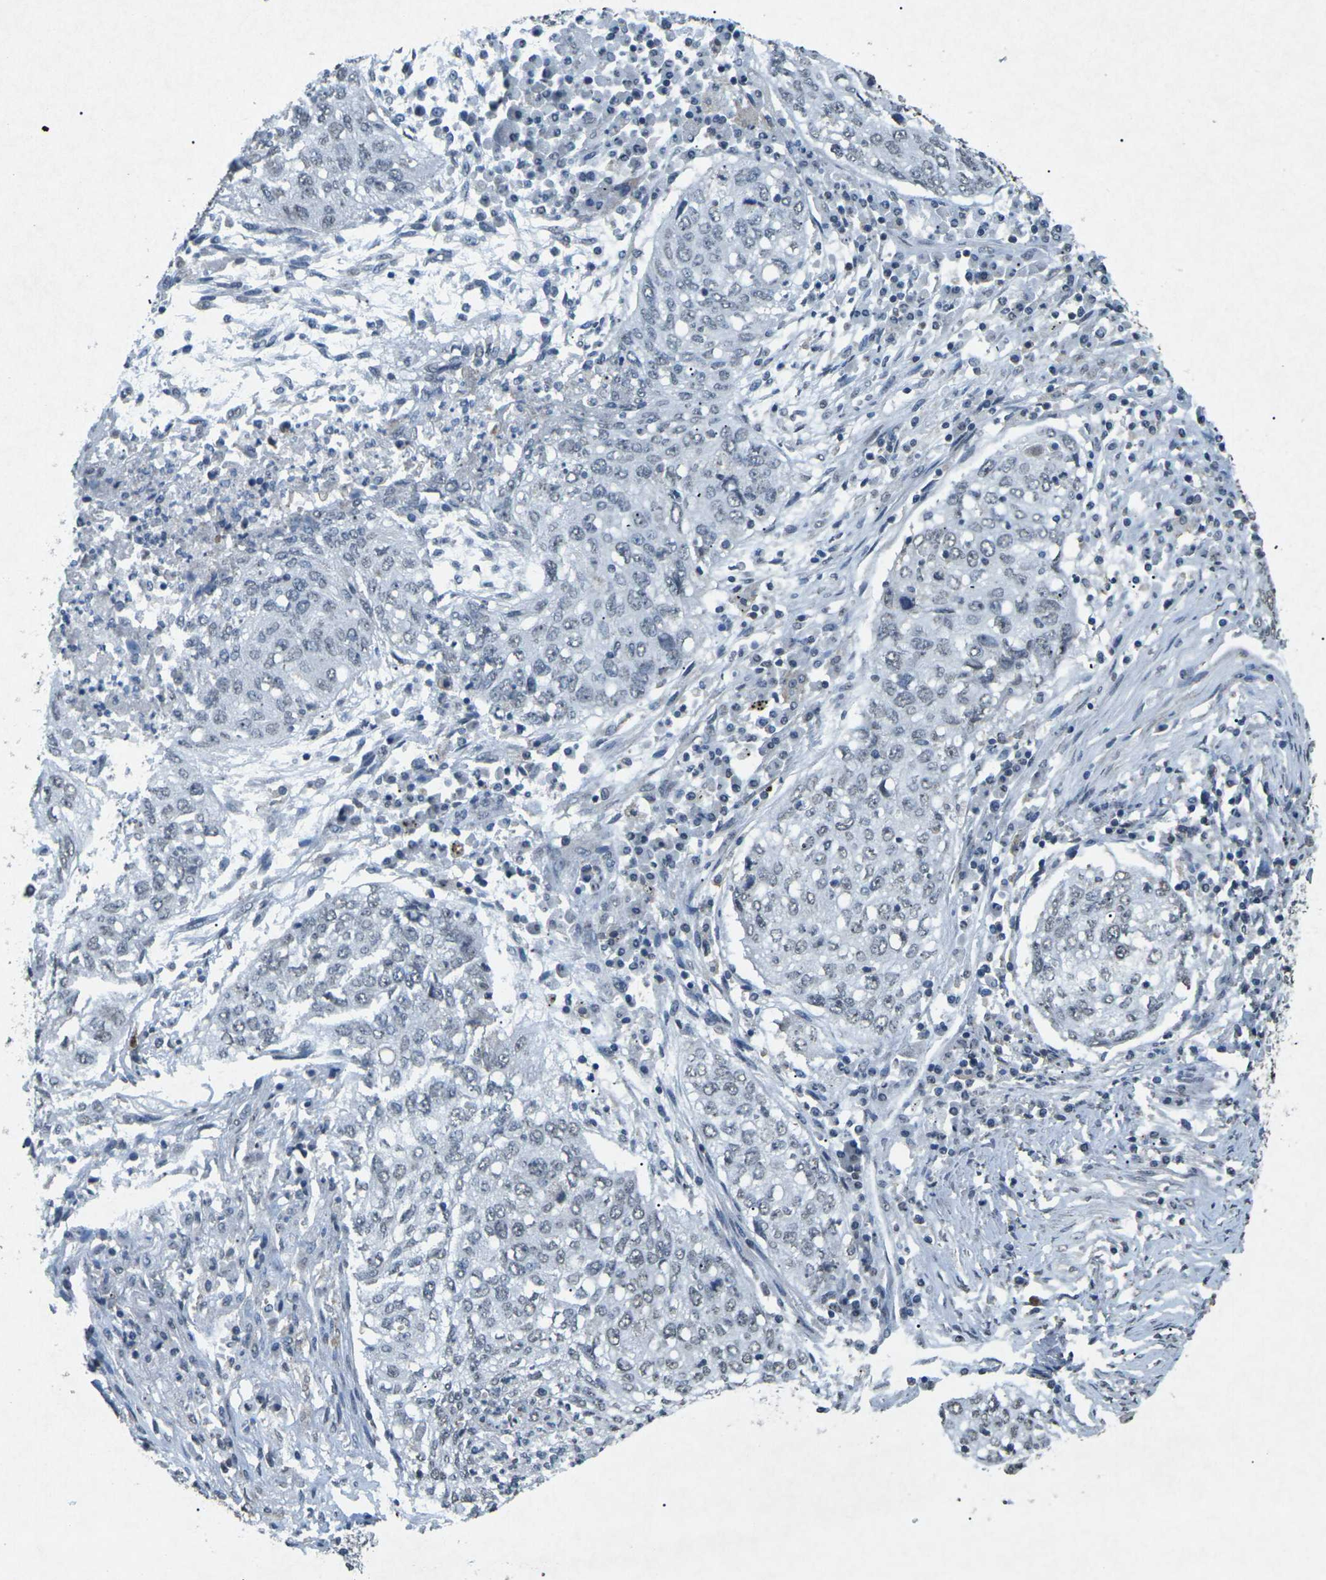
{"staining": {"intensity": "negative", "quantity": "none", "location": "none"}, "tissue": "lung cancer", "cell_type": "Tumor cells", "image_type": "cancer", "snomed": [{"axis": "morphology", "description": "Squamous cell carcinoma, NOS"}, {"axis": "topography", "description": "Lung"}], "caption": "High magnification brightfield microscopy of lung squamous cell carcinoma stained with DAB (3,3'-diaminobenzidine) (brown) and counterstained with hematoxylin (blue): tumor cells show no significant staining.", "gene": "TFR2", "patient": {"sex": "female", "age": 63}}